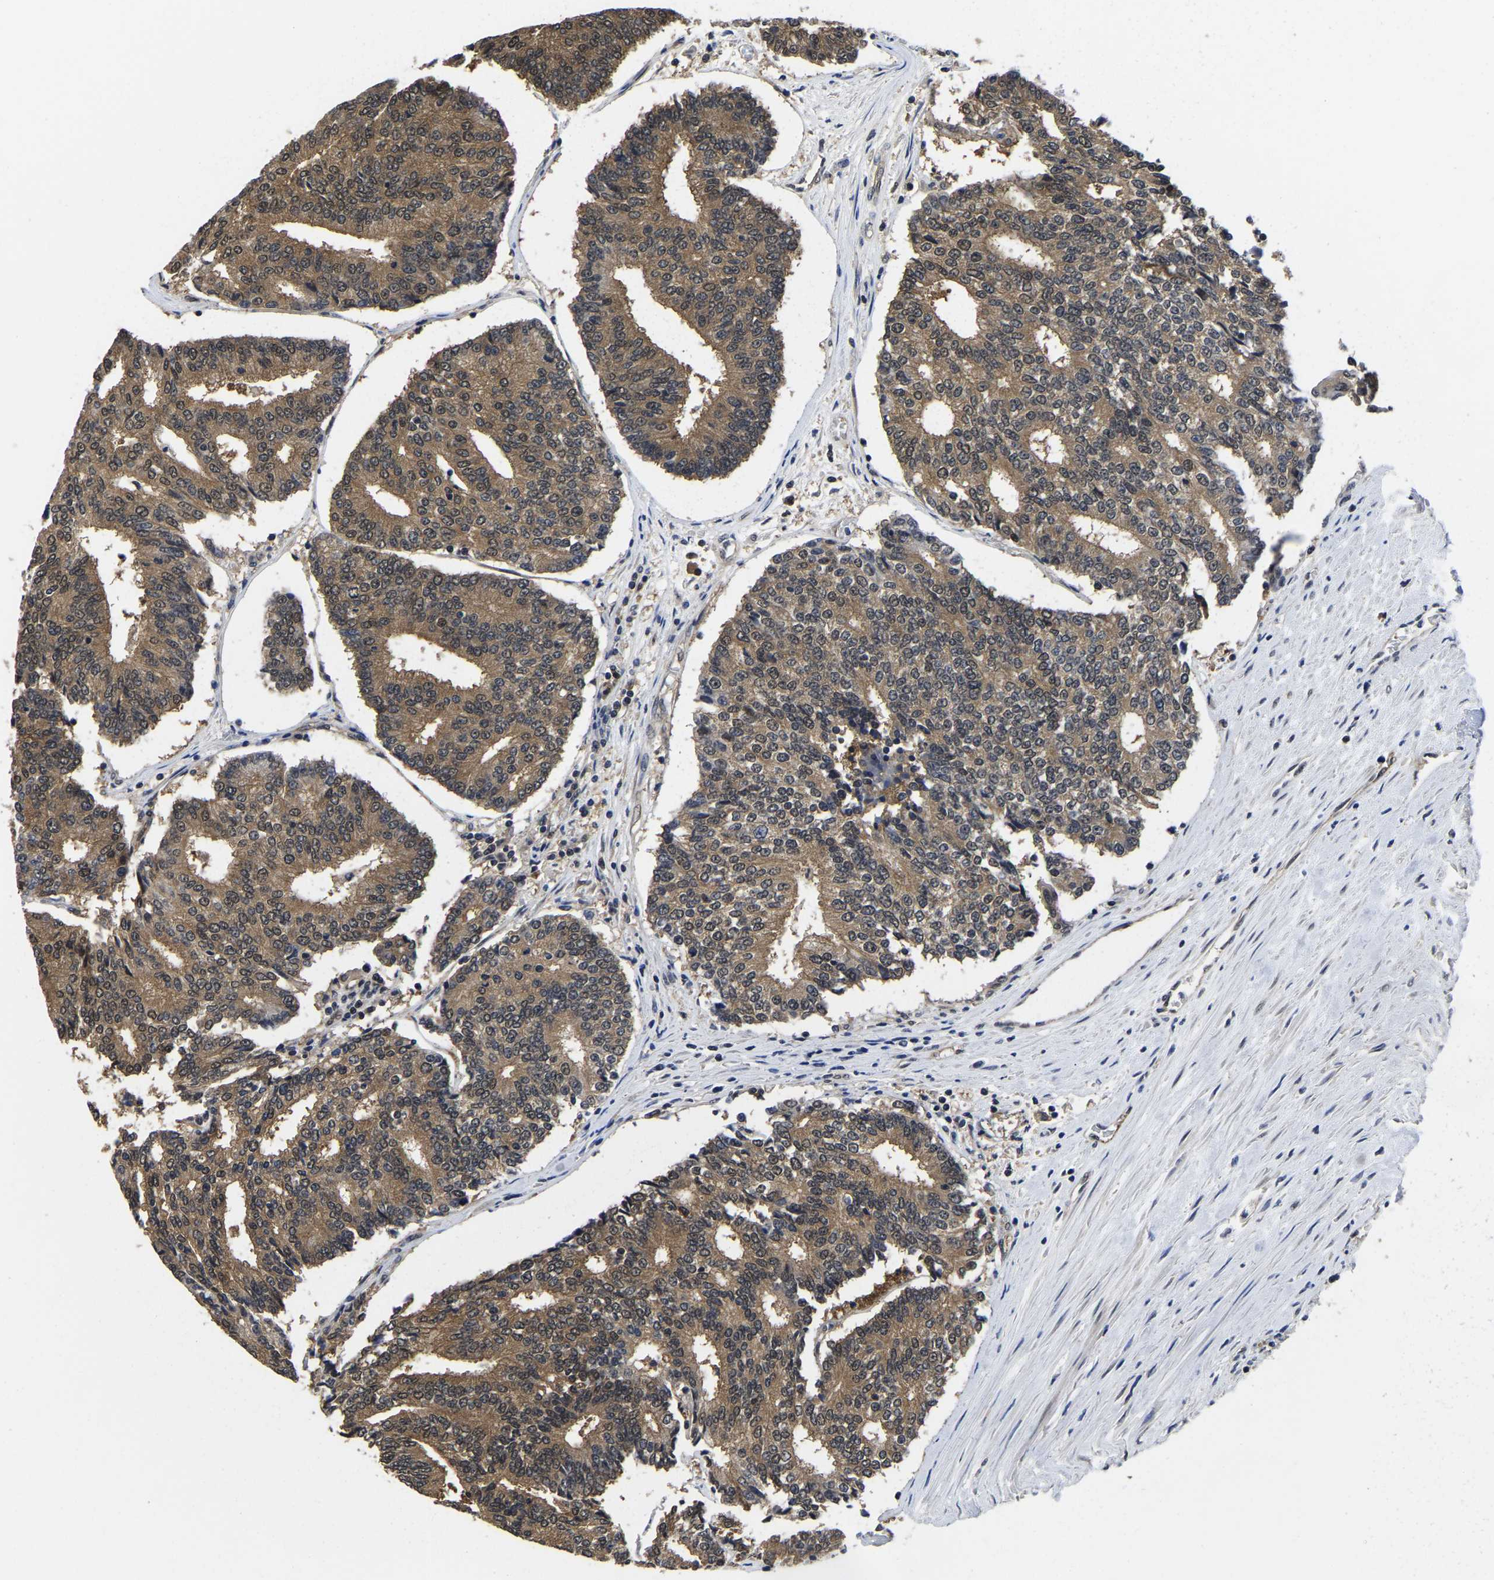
{"staining": {"intensity": "moderate", "quantity": ">75%", "location": "cytoplasmic/membranous,nuclear"}, "tissue": "prostate cancer", "cell_type": "Tumor cells", "image_type": "cancer", "snomed": [{"axis": "morphology", "description": "Adenocarcinoma, High grade"}, {"axis": "topography", "description": "Prostate"}], "caption": "Prostate high-grade adenocarcinoma stained for a protein shows moderate cytoplasmic/membranous and nuclear positivity in tumor cells.", "gene": "MCOLN2", "patient": {"sex": "male", "age": 55}}